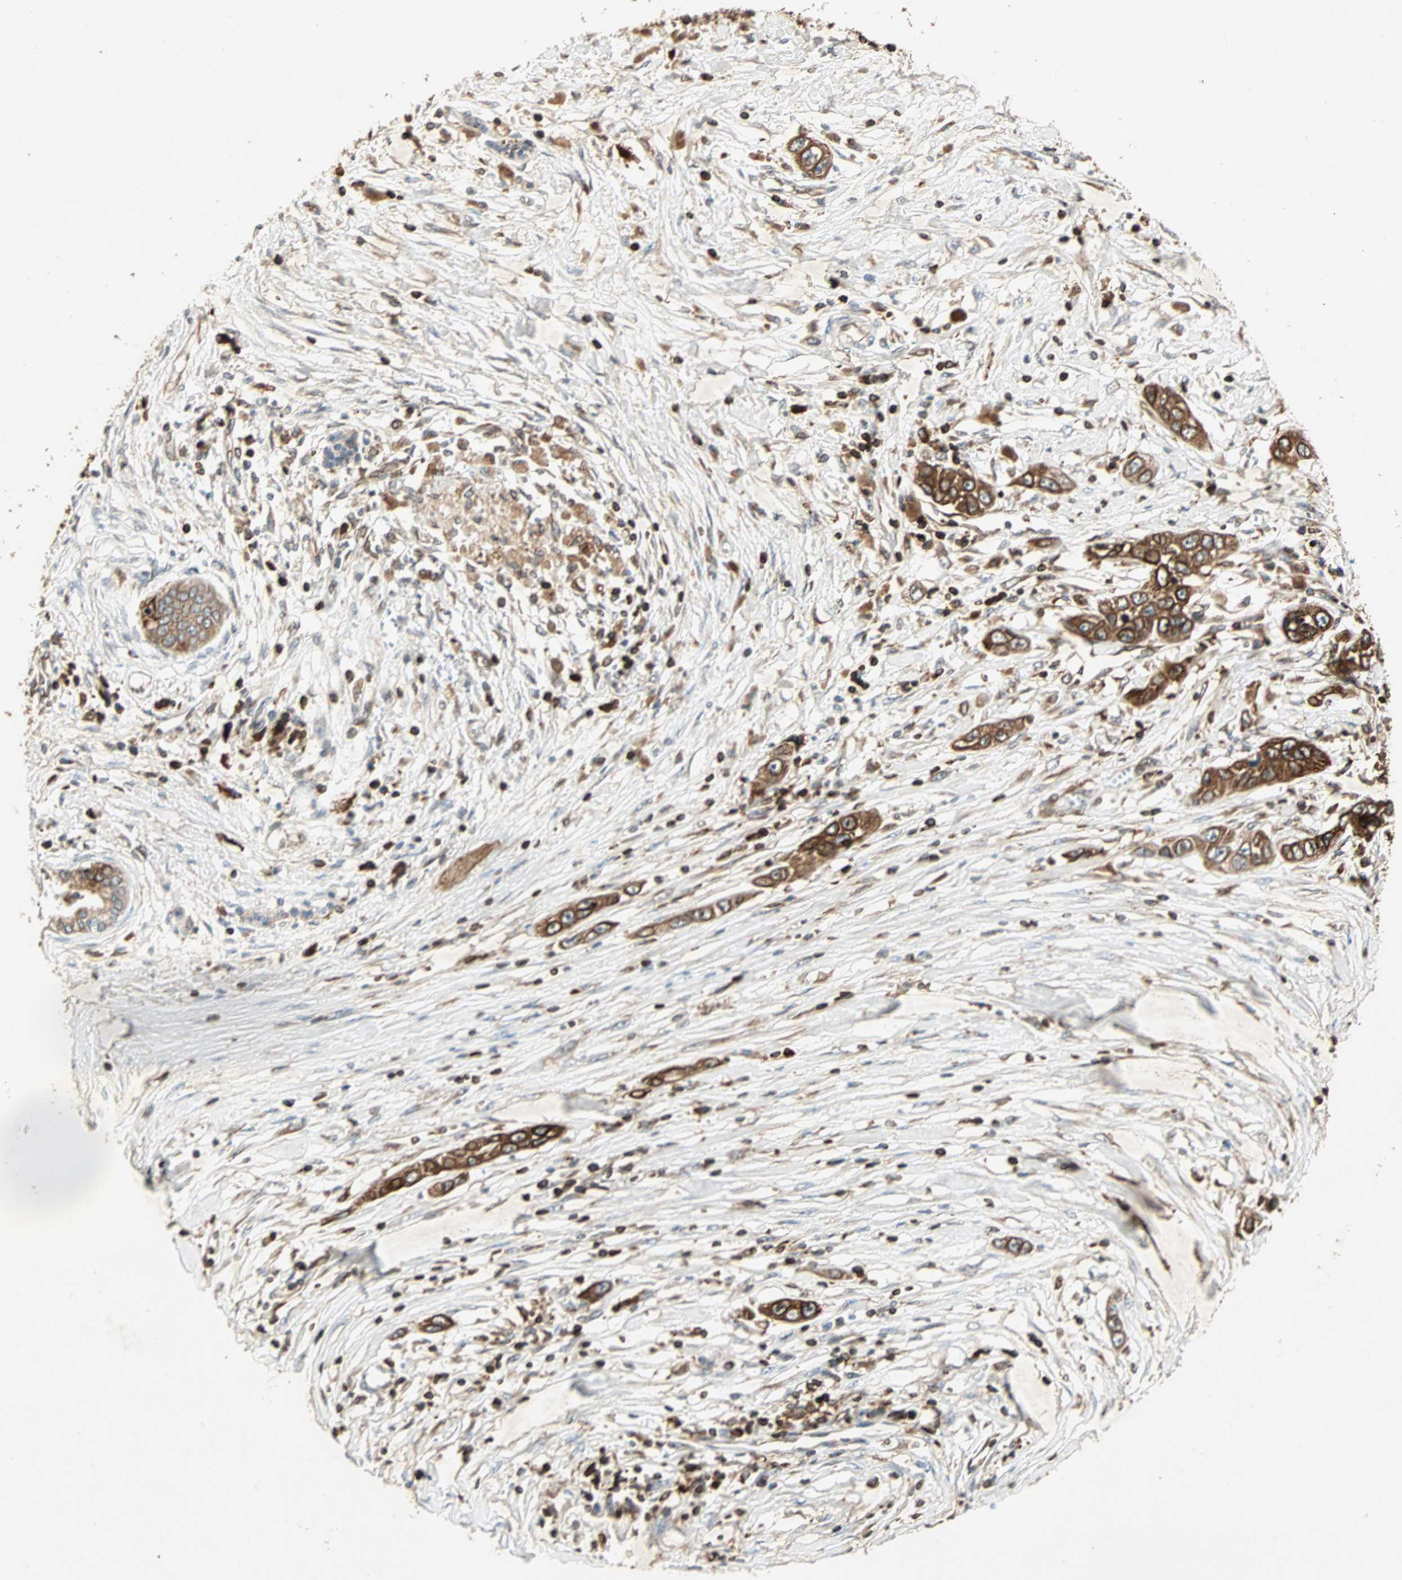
{"staining": {"intensity": "strong", "quantity": ">75%", "location": "cytoplasmic/membranous"}, "tissue": "pancreatic cancer", "cell_type": "Tumor cells", "image_type": "cancer", "snomed": [{"axis": "morphology", "description": "Adenocarcinoma, NOS"}, {"axis": "topography", "description": "Pancreas"}], "caption": "A brown stain shows strong cytoplasmic/membranous positivity of a protein in adenocarcinoma (pancreatic) tumor cells. The staining is performed using DAB (3,3'-diaminobenzidine) brown chromogen to label protein expression. The nuclei are counter-stained blue using hematoxylin.", "gene": "TAPBP", "patient": {"sex": "female", "age": 70}}